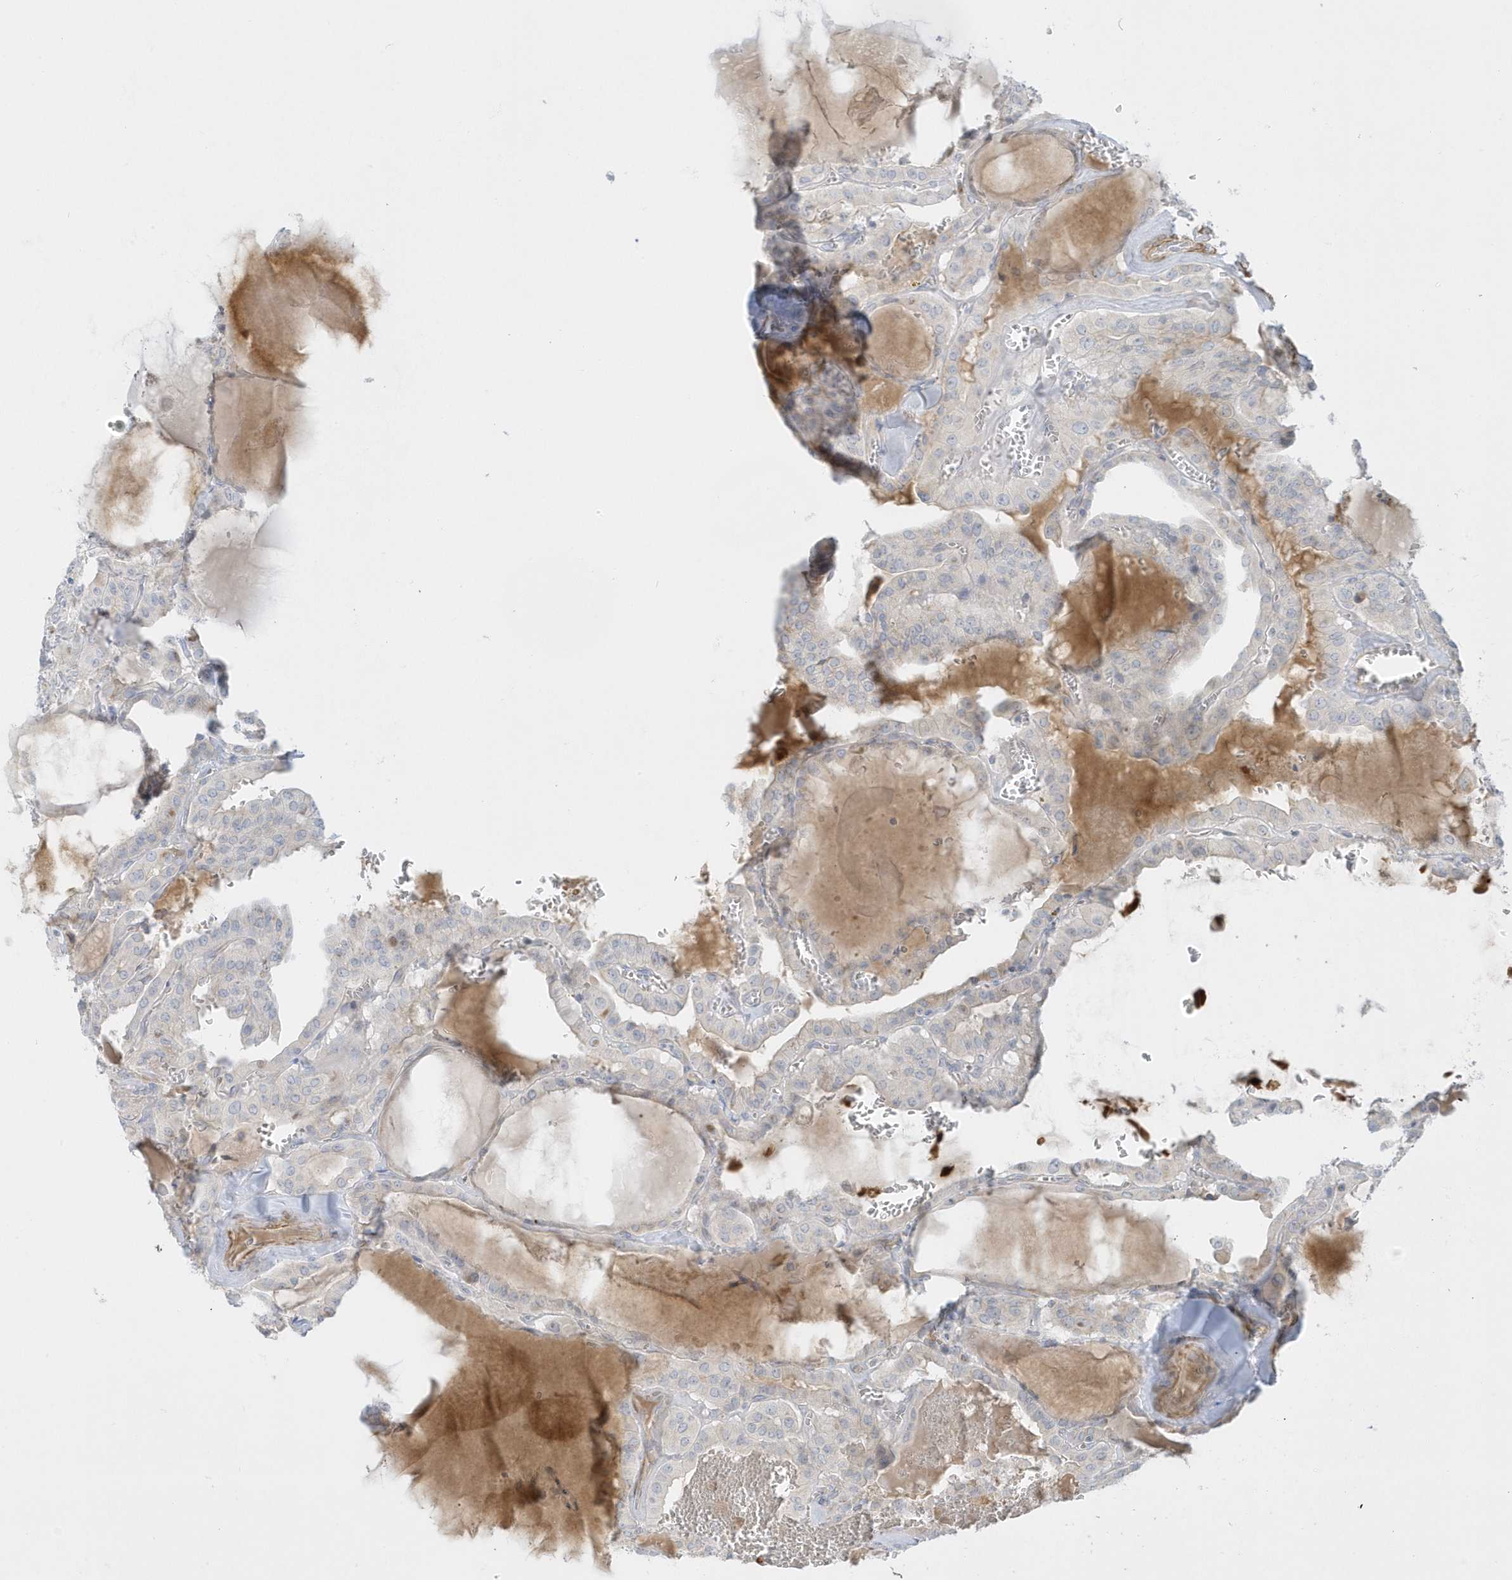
{"staining": {"intensity": "negative", "quantity": "none", "location": "none"}, "tissue": "thyroid cancer", "cell_type": "Tumor cells", "image_type": "cancer", "snomed": [{"axis": "morphology", "description": "Papillary adenocarcinoma, NOS"}, {"axis": "topography", "description": "Thyroid gland"}], "caption": "Thyroid cancer (papillary adenocarcinoma) was stained to show a protein in brown. There is no significant positivity in tumor cells.", "gene": "THADA", "patient": {"sex": "male", "age": 52}}